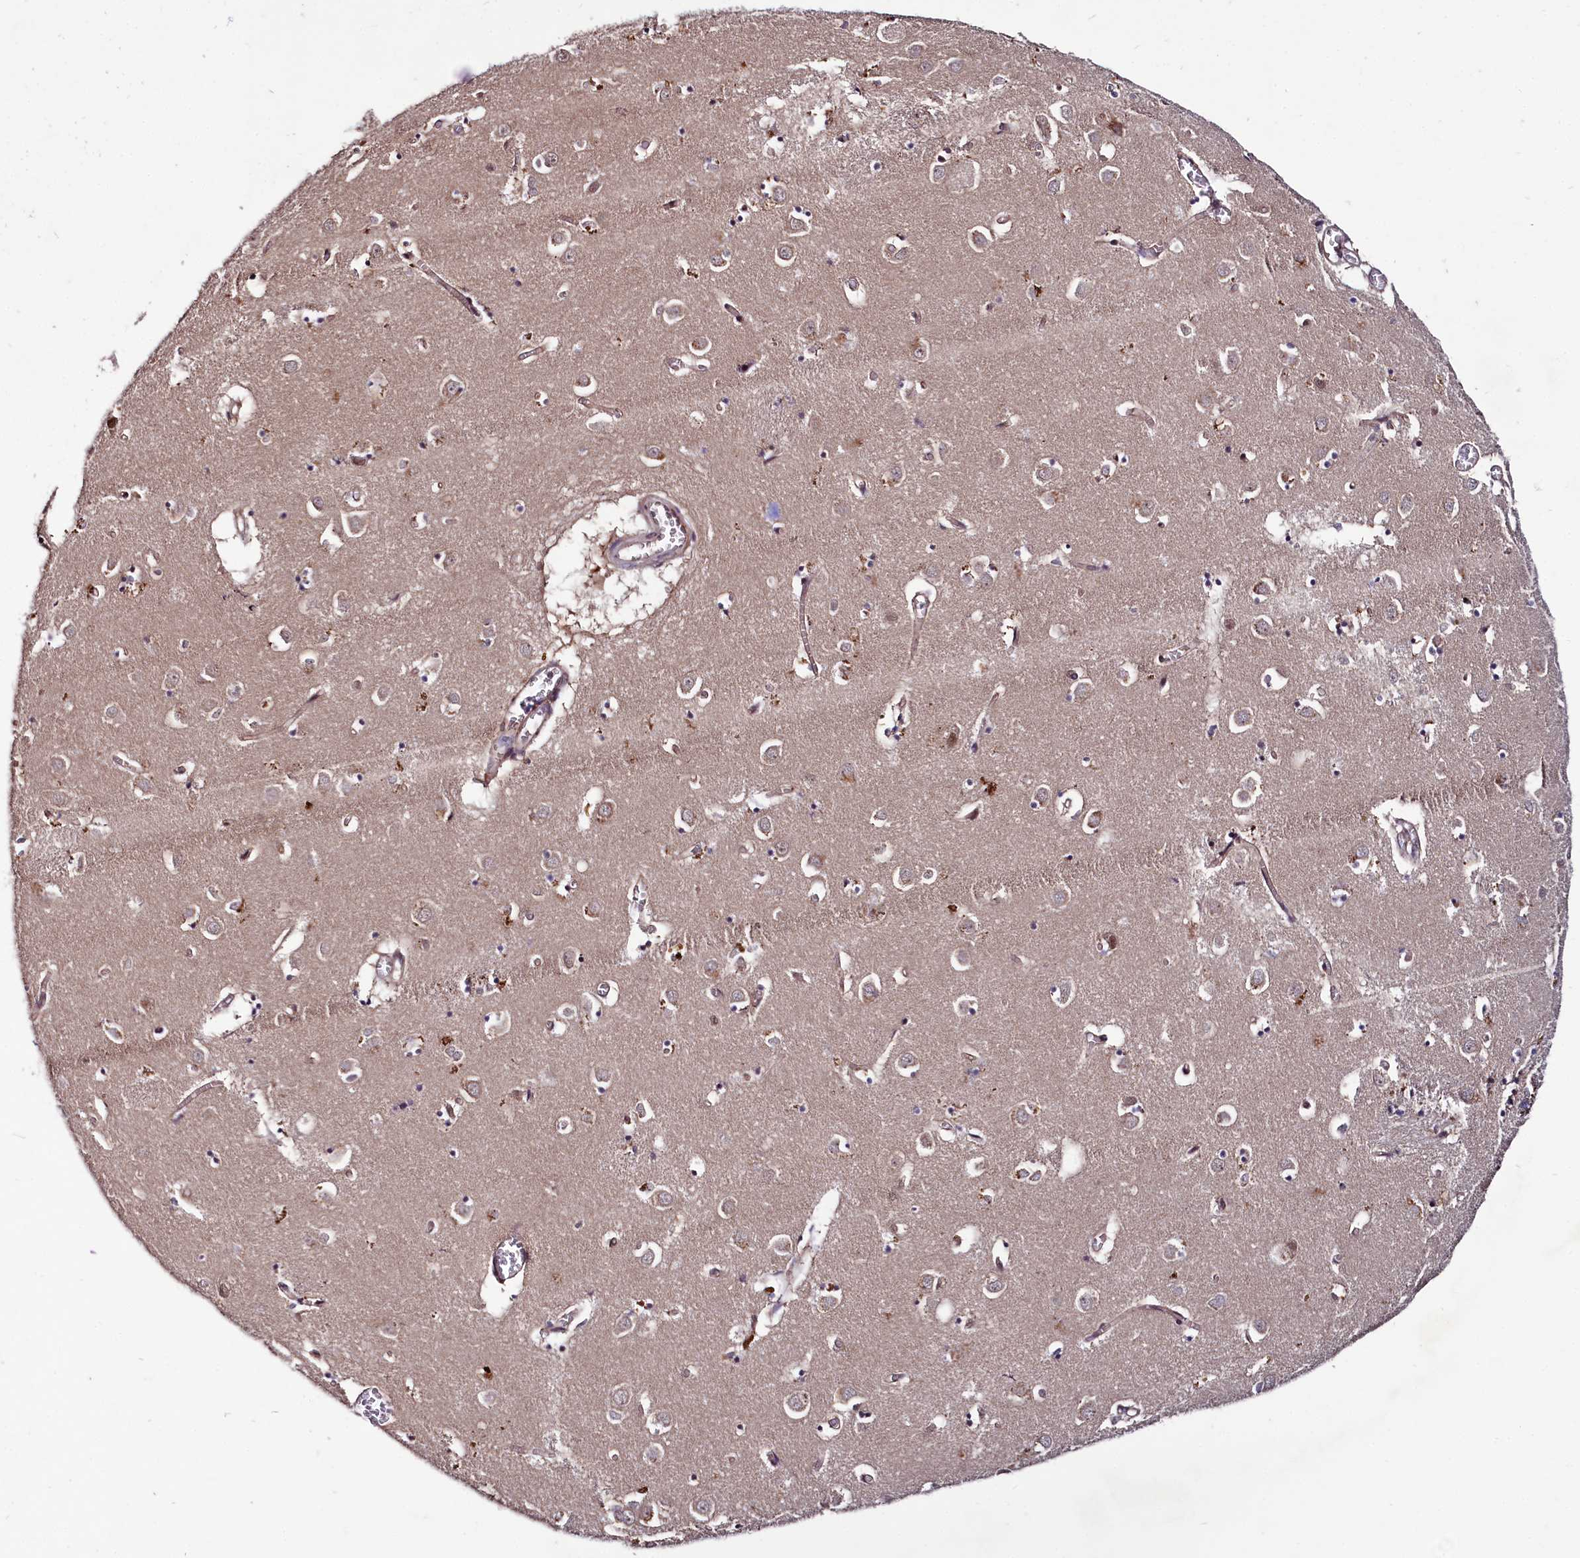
{"staining": {"intensity": "moderate", "quantity": "<25%", "location": "nuclear"}, "tissue": "caudate", "cell_type": "Glial cells", "image_type": "normal", "snomed": [{"axis": "morphology", "description": "Normal tissue, NOS"}, {"axis": "topography", "description": "Lateral ventricle wall"}], "caption": "Immunohistochemistry (DAB) staining of normal human caudate displays moderate nuclear protein staining in approximately <25% of glial cells.", "gene": "UBE3A", "patient": {"sex": "male", "age": 70}}